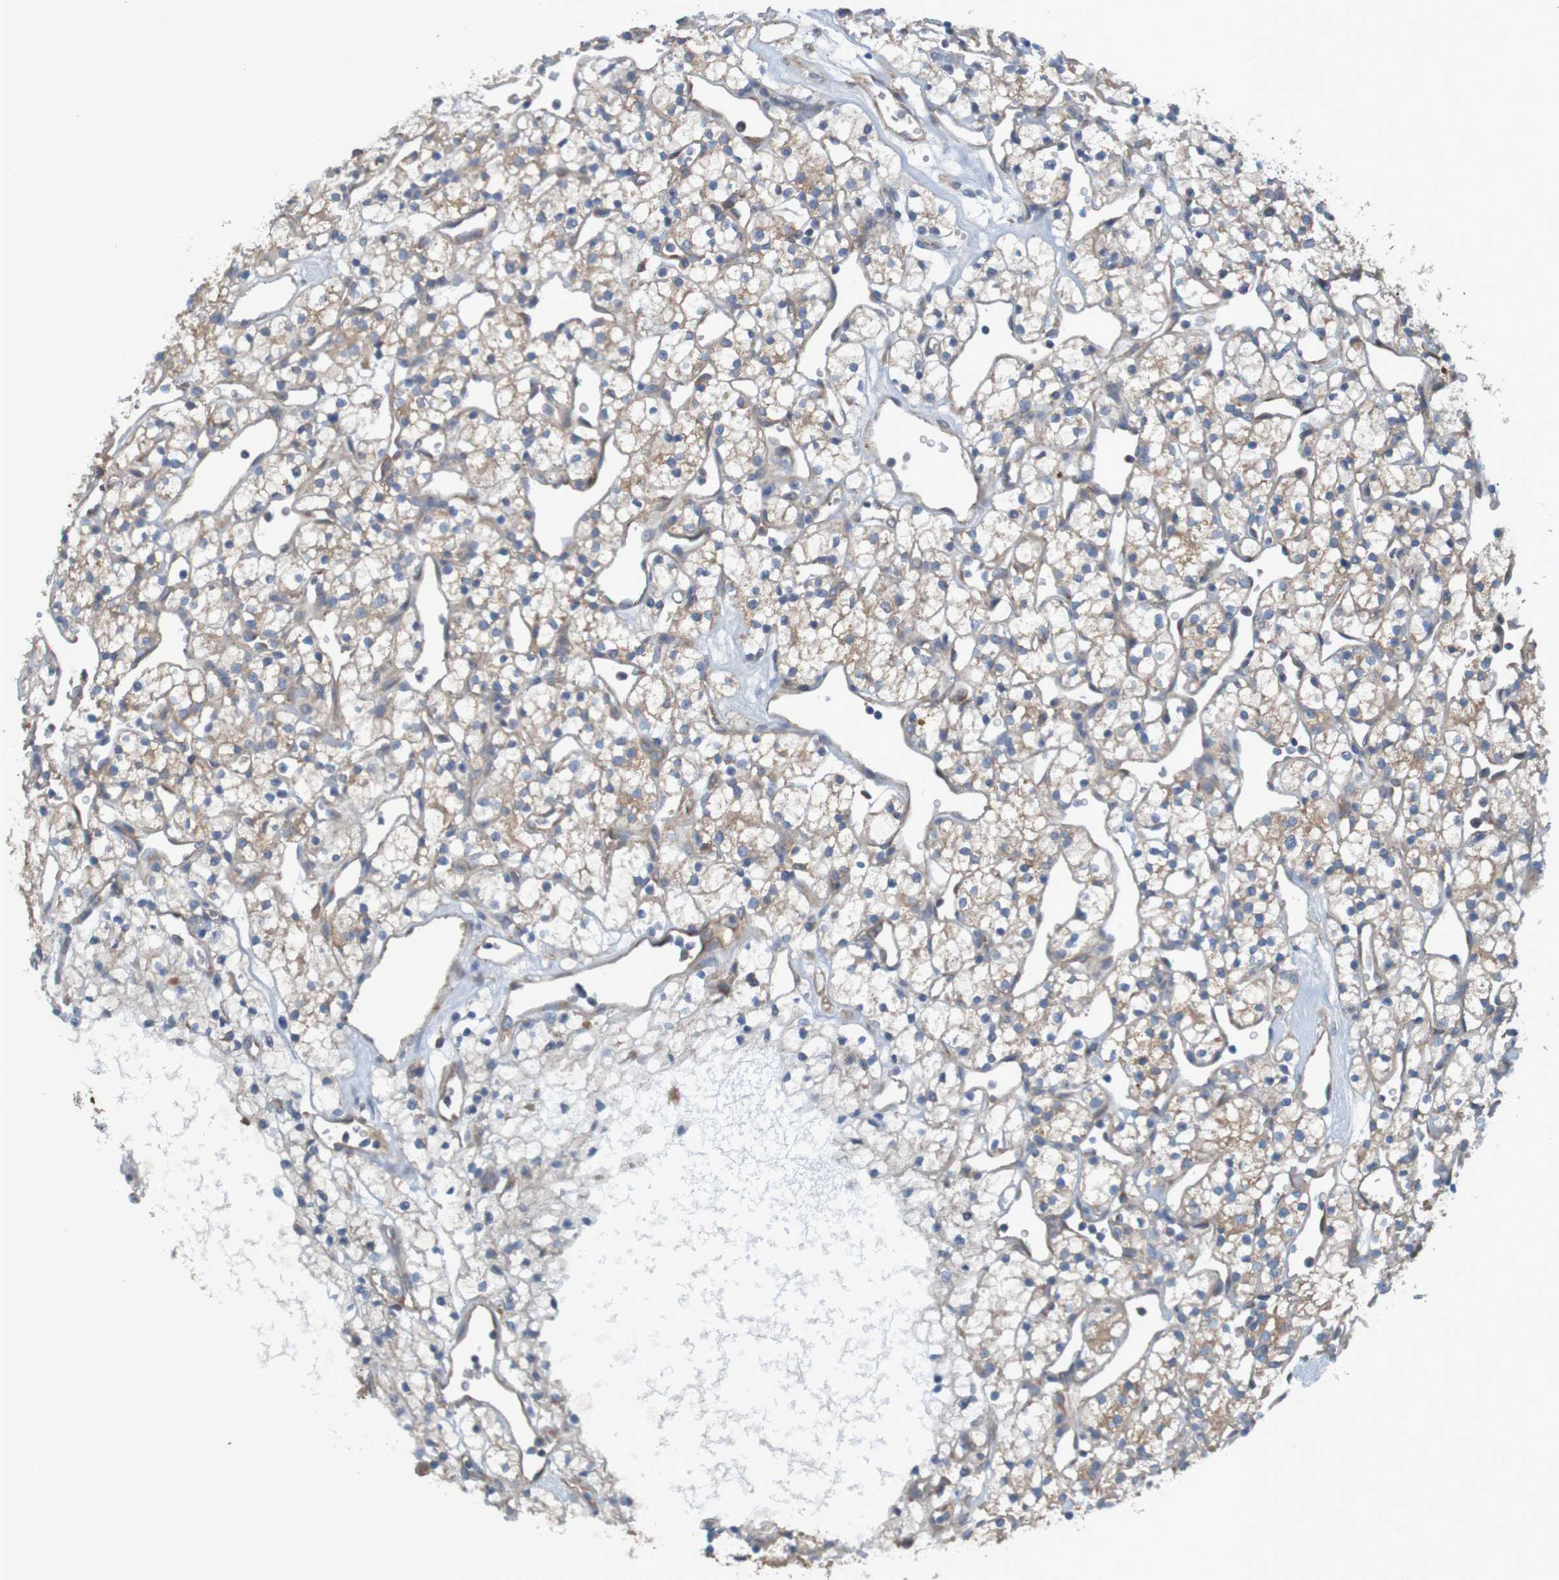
{"staining": {"intensity": "weak", "quantity": ">75%", "location": "cytoplasmic/membranous"}, "tissue": "renal cancer", "cell_type": "Tumor cells", "image_type": "cancer", "snomed": [{"axis": "morphology", "description": "Adenocarcinoma, NOS"}, {"axis": "topography", "description": "Kidney"}], "caption": "IHC of renal adenocarcinoma reveals low levels of weak cytoplasmic/membranous positivity in about >75% of tumor cells.", "gene": "DNAJC4", "patient": {"sex": "female", "age": 60}}